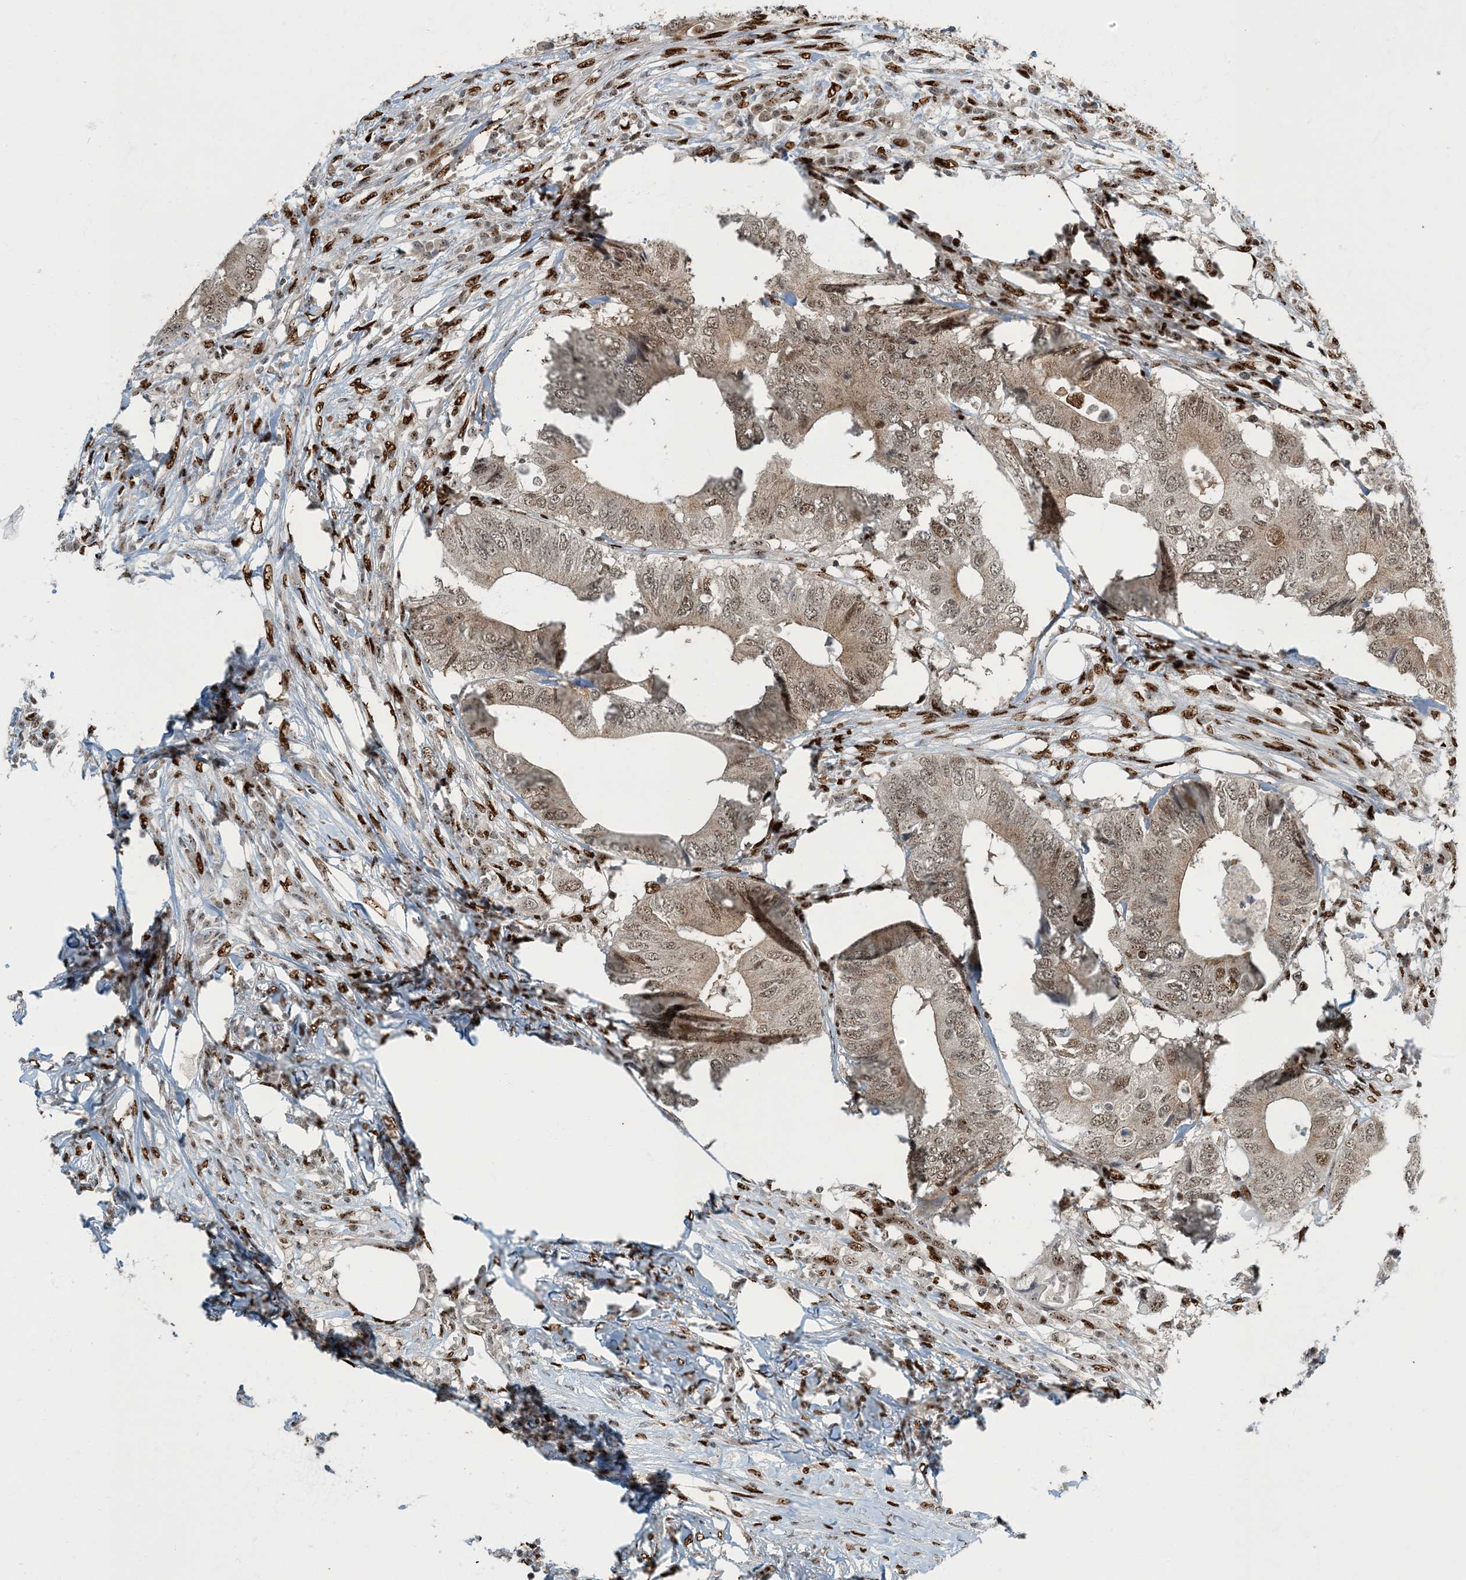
{"staining": {"intensity": "weak", "quantity": ">75%", "location": "cytoplasmic/membranous,nuclear"}, "tissue": "colorectal cancer", "cell_type": "Tumor cells", "image_type": "cancer", "snomed": [{"axis": "morphology", "description": "Adenocarcinoma, NOS"}, {"axis": "topography", "description": "Colon"}], "caption": "Weak cytoplasmic/membranous and nuclear positivity for a protein is present in approximately >75% of tumor cells of colorectal adenocarcinoma using IHC.", "gene": "MBD1", "patient": {"sex": "male", "age": 71}}